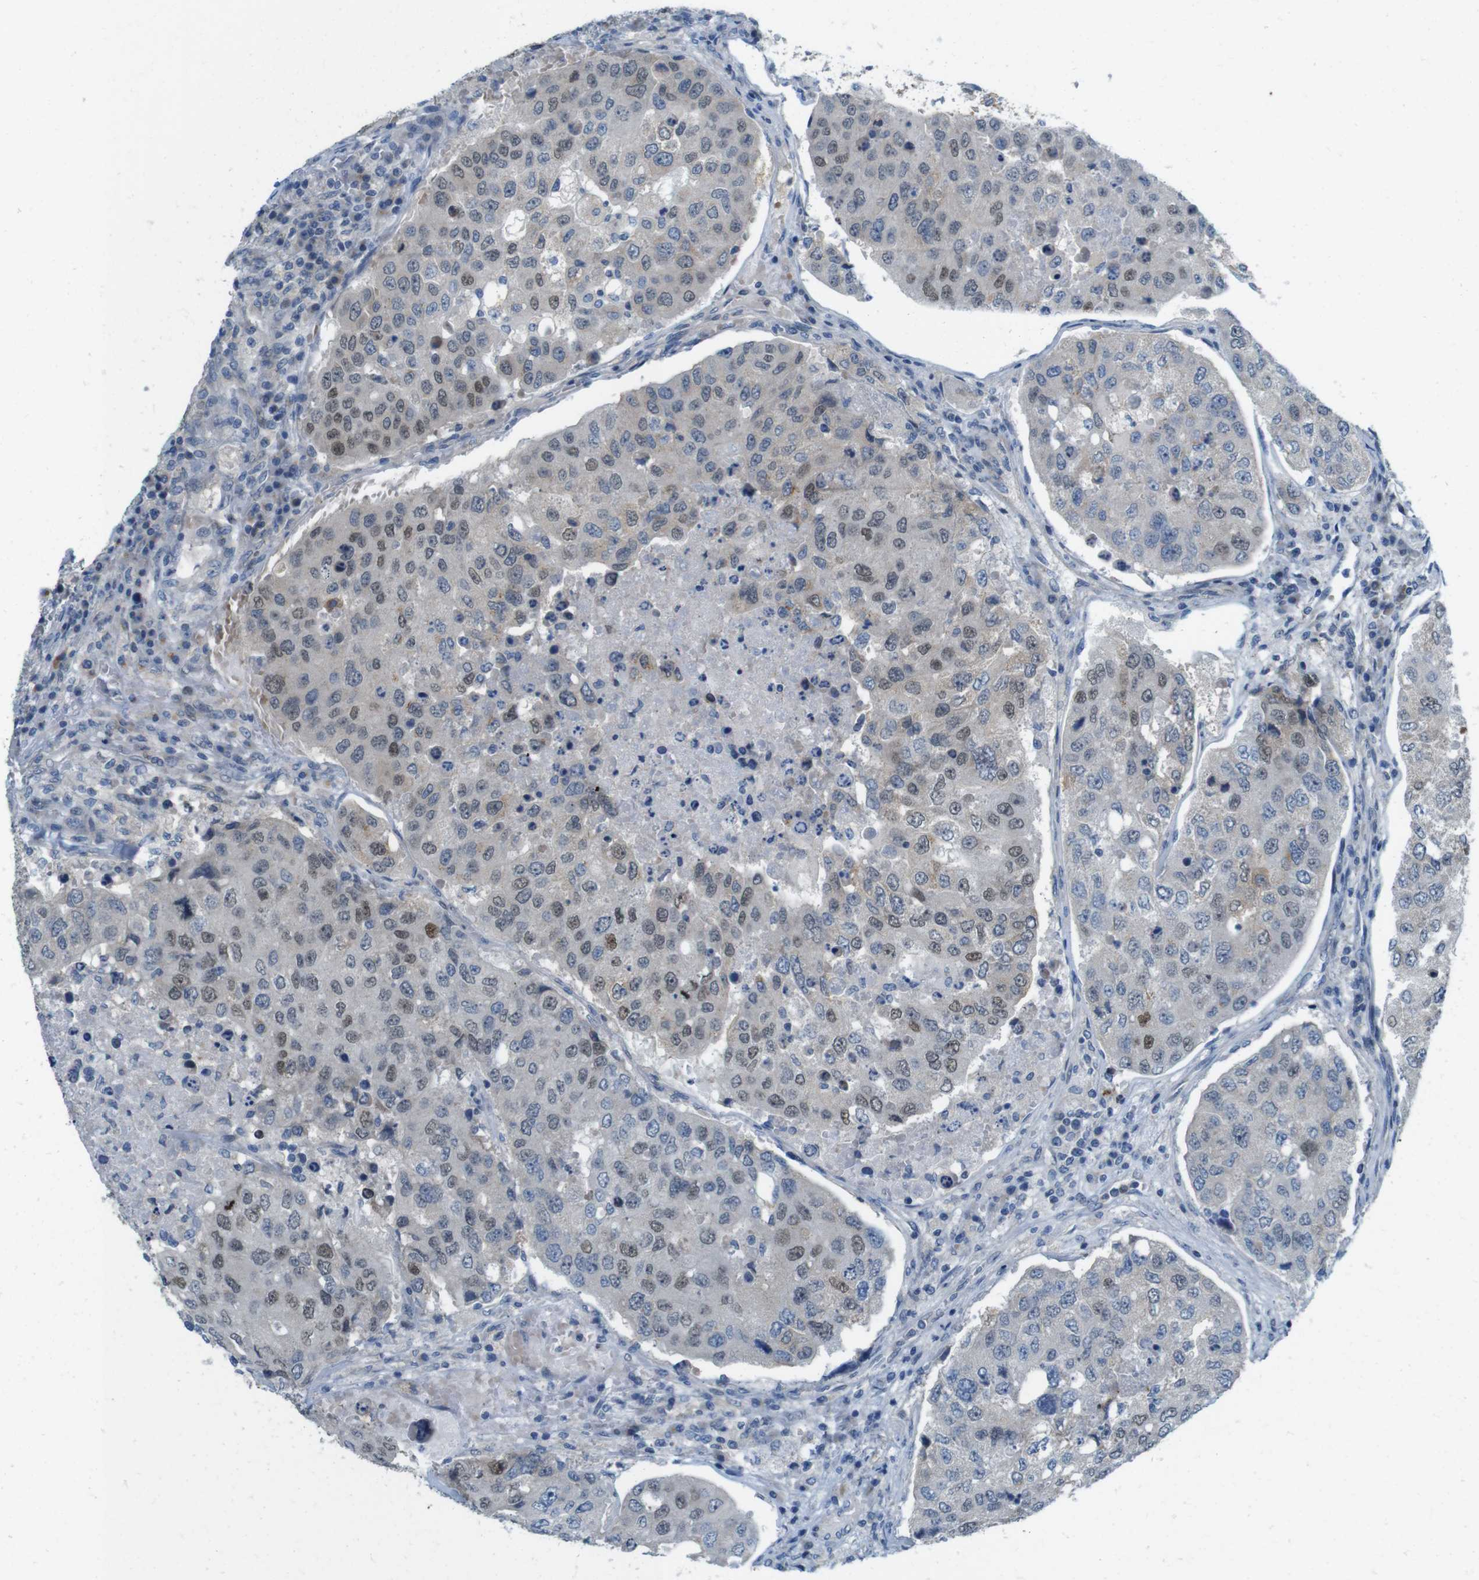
{"staining": {"intensity": "moderate", "quantity": ">75%", "location": "nuclear"}, "tissue": "urothelial cancer", "cell_type": "Tumor cells", "image_type": "cancer", "snomed": [{"axis": "morphology", "description": "Urothelial carcinoma, High grade"}, {"axis": "topography", "description": "Lymph node"}, {"axis": "topography", "description": "Urinary bladder"}], "caption": "This is an image of IHC staining of high-grade urothelial carcinoma, which shows moderate staining in the nuclear of tumor cells.", "gene": "SKI", "patient": {"sex": "male", "age": 51}}